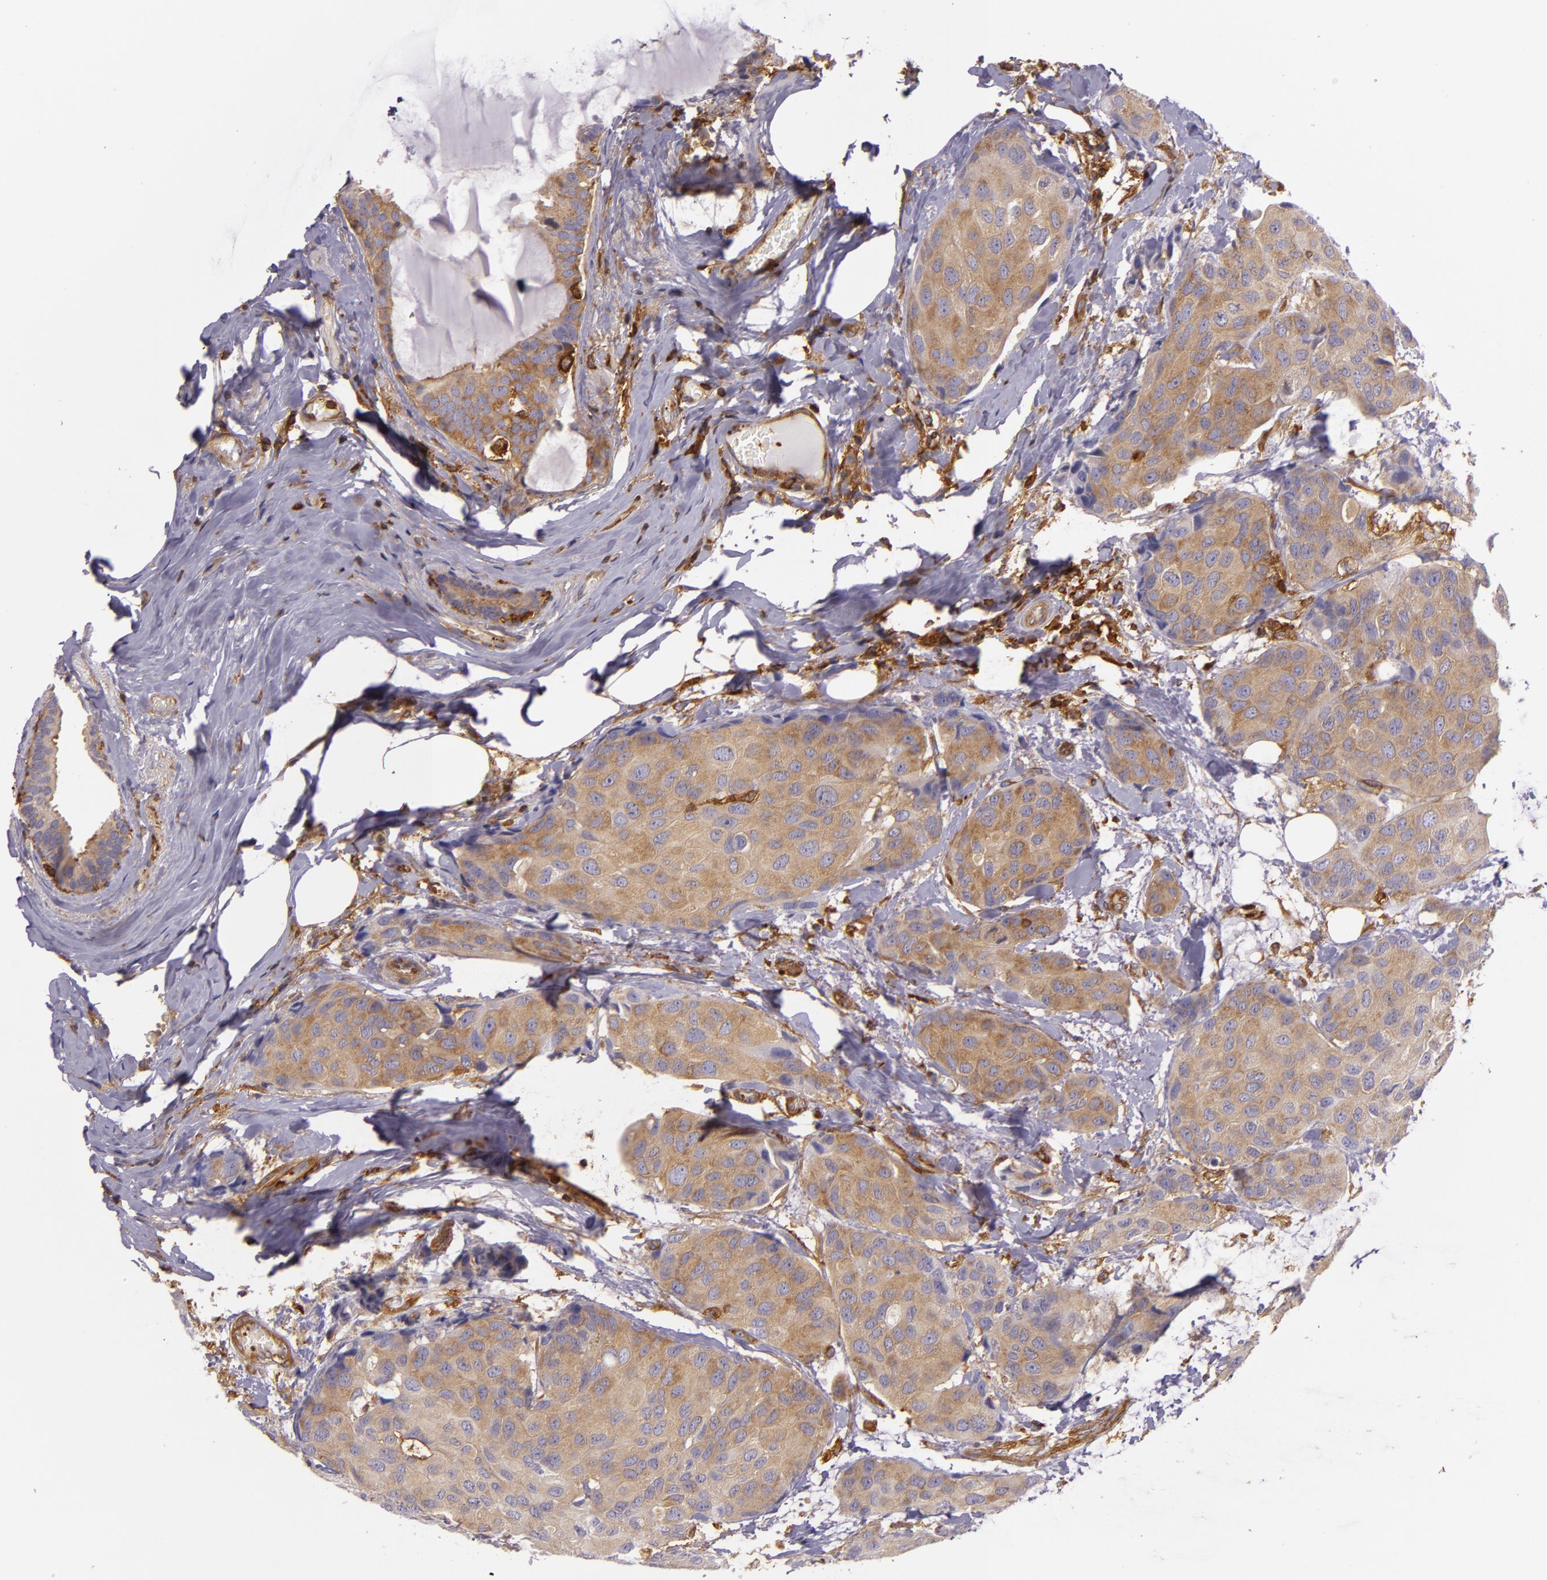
{"staining": {"intensity": "moderate", "quantity": ">75%", "location": "cytoplasmic/membranous"}, "tissue": "breast cancer", "cell_type": "Tumor cells", "image_type": "cancer", "snomed": [{"axis": "morphology", "description": "Duct carcinoma"}, {"axis": "topography", "description": "Breast"}], "caption": "The immunohistochemical stain highlights moderate cytoplasmic/membranous positivity in tumor cells of breast cancer tissue.", "gene": "TLN1", "patient": {"sex": "female", "age": 68}}